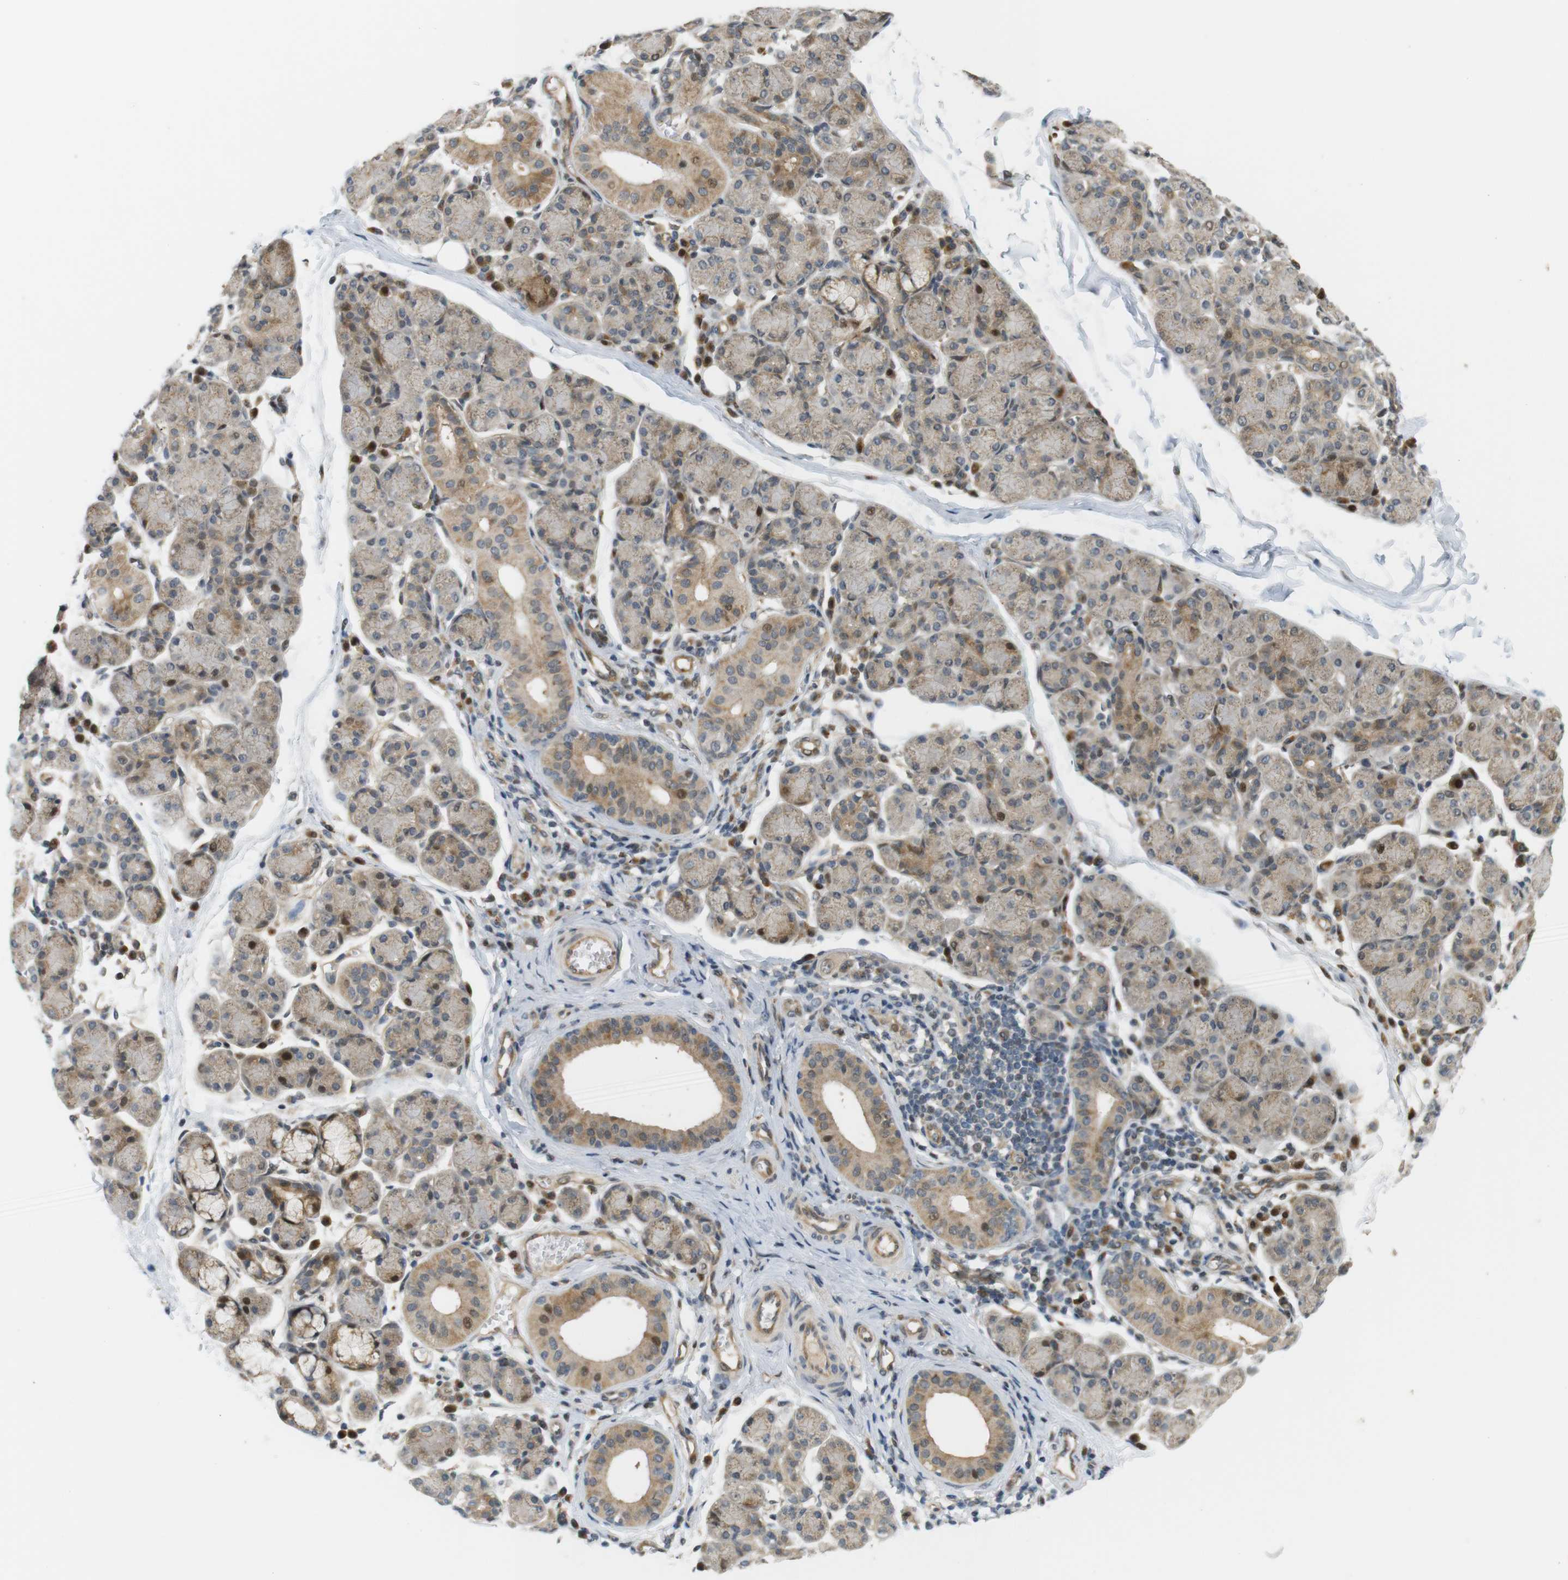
{"staining": {"intensity": "moderate", "quantity": "25%-75%", "location": "cytoplasmic/membranous,nuclear"}, "tissue": "salivary gland", "cell_type": "Glandular cells", "image_type": "normal", "snomed": [{"axis": "morphology", "description": "Normal tissue, NOS"}, {"axis": "morphology", "description": "Inflammation, NOS"}, {"axis": "topography", "description": "Lymph node"}, {"axis": "topography", "description": "Salivary gland"}], "caption": "Approximately 25%-75% of glandular cells in normal human salivary gland display moderate cytoplasmic/membranous,nuclear protein expression as visualized by brown immunohistochemical staining.", "gene": "TSPAN9", "patient": {"sex": "male", "age": 3}}